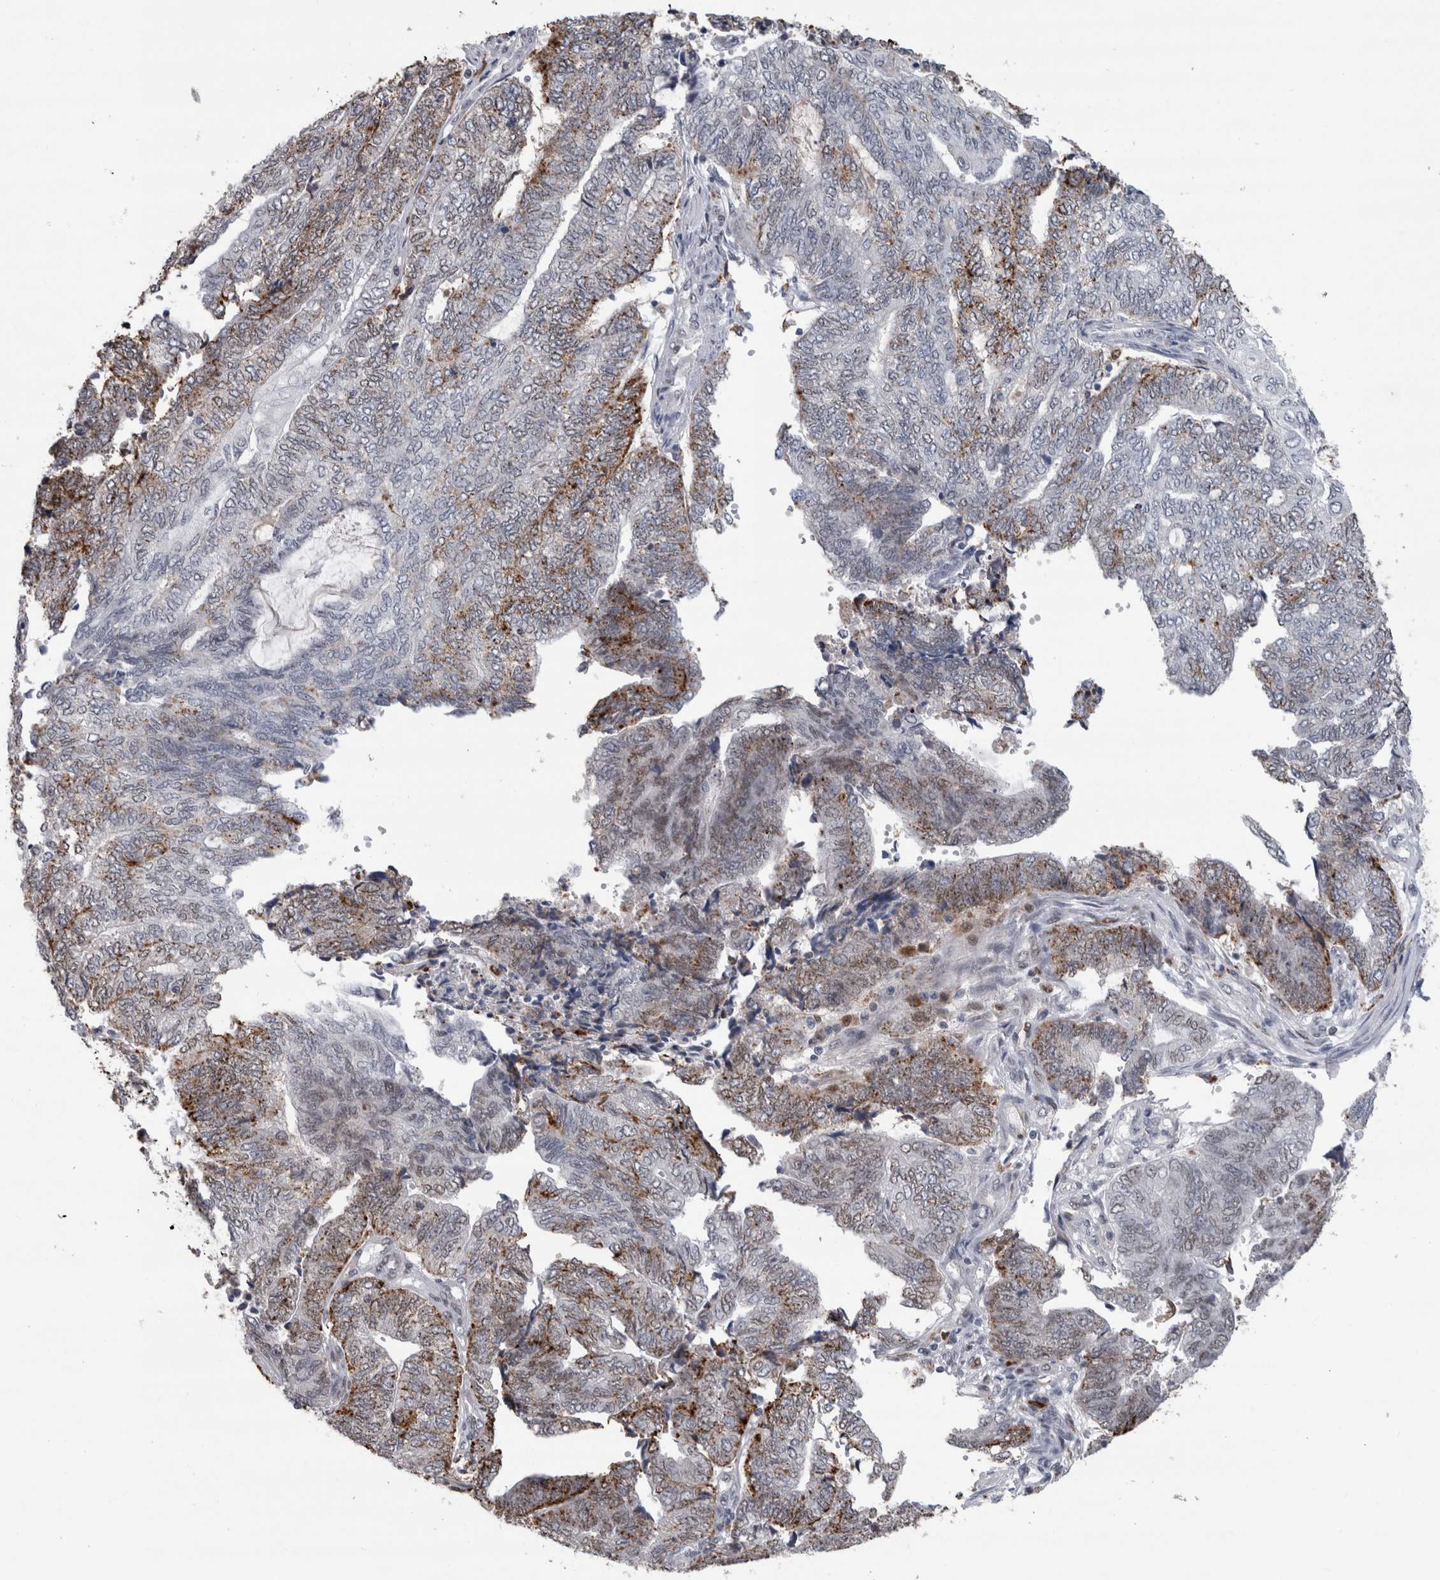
{"staining": {"intensity": "moderate", "quantity": "25%-75%", "location": "cytoplasmic/membranous,nuclear"}, "tissue": "endometrial cancer", "cell_type": "Tumor cells", "image_type": "cancer", "snomed": [{"axis": "morphology", "description": "Adenocarcinoma, NOS"}, {"axis": "topography", "description": "Uterus"}, {"axis": "topography", "description": "Endometrium"}], "caption": "The image shows a brown stain indicating the presence of a protein in the cytoplasmic/membranous and nuclear of tumor cells in endometrial cancer (adenocarcinoma). Nuclei are stained in blue.", "gene": "POLD2", "patient": {"sex": "female", "age": 70}}